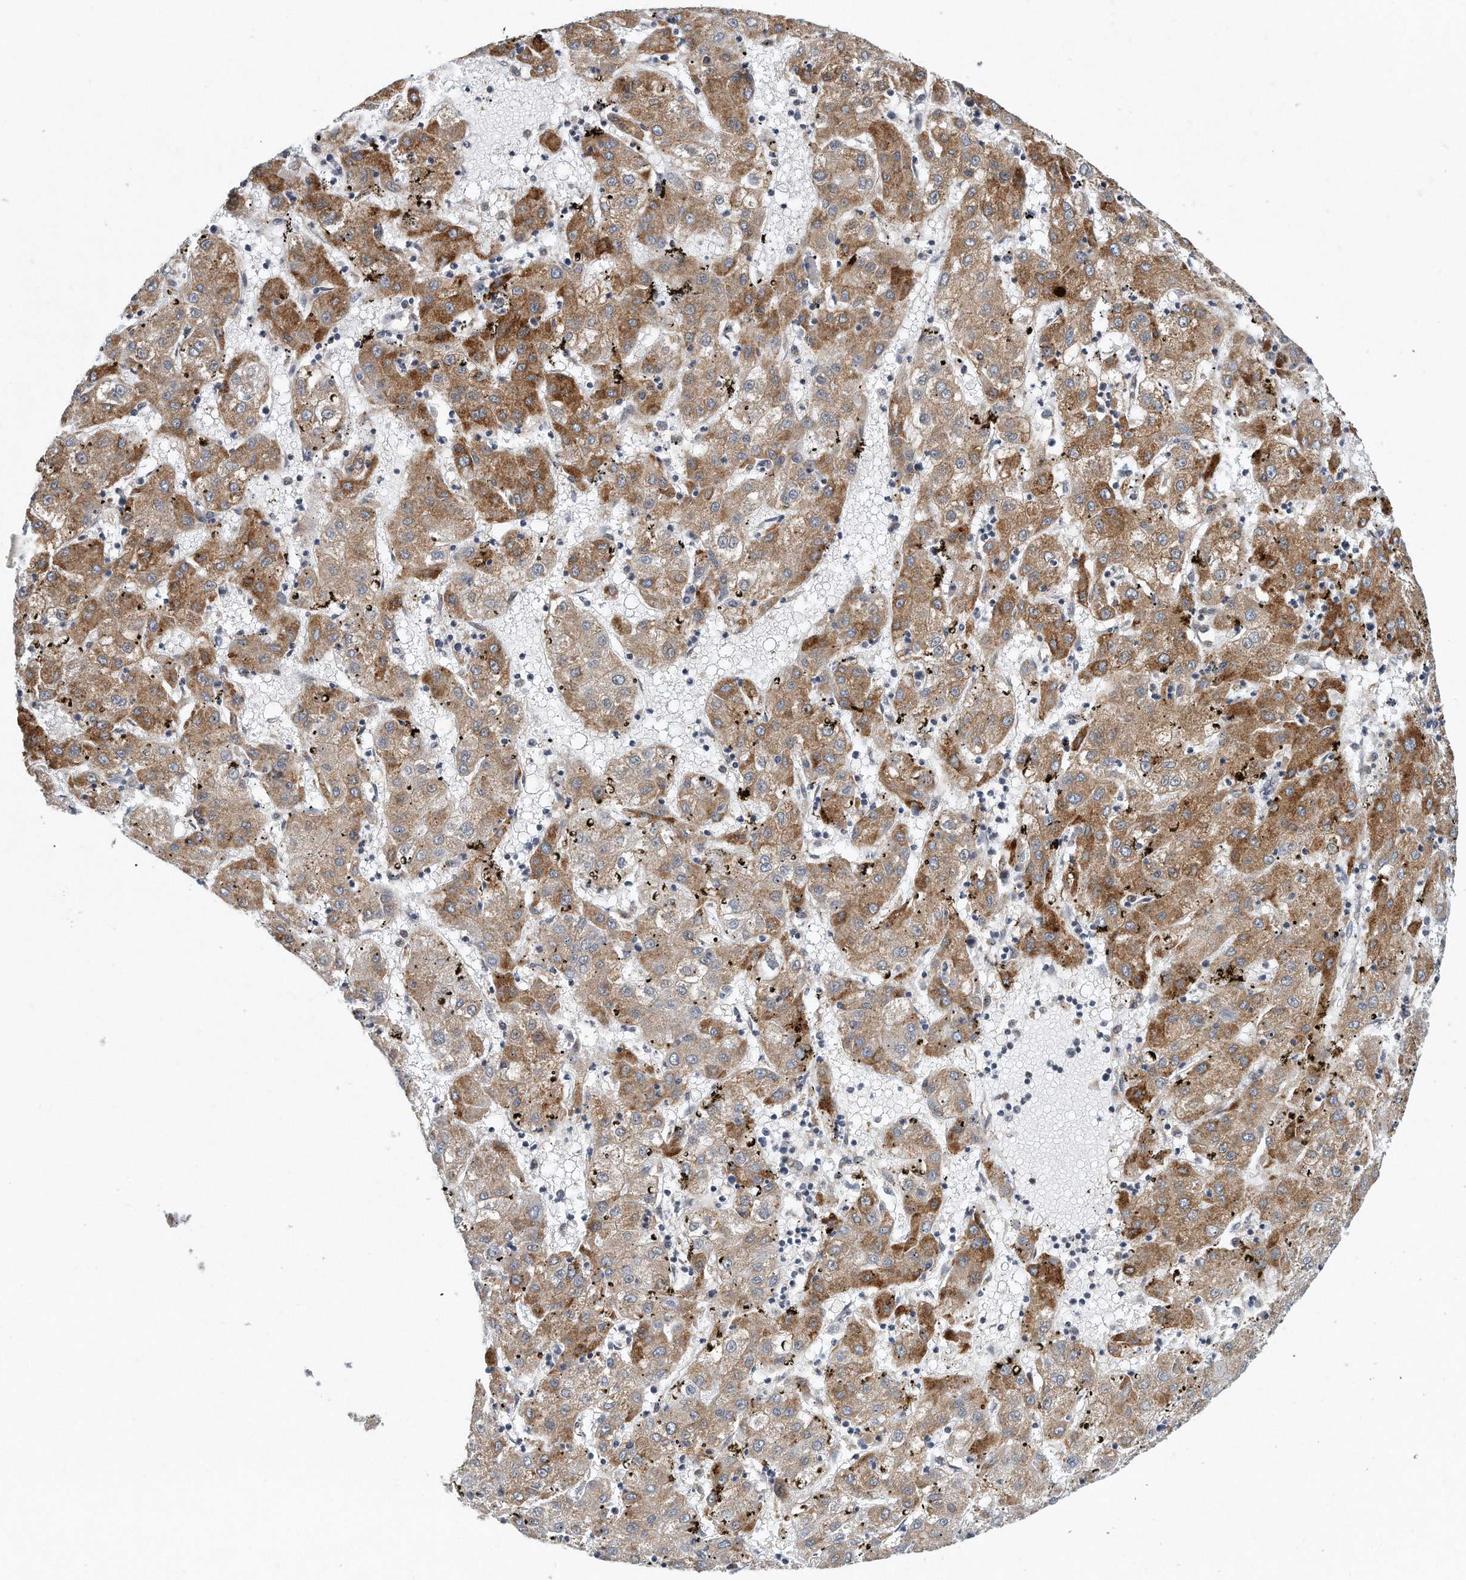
{"staining": {"intensity": "moderate", "quantity": ">75%", "location": "cytoplasmic/membranous"}, "tissue": "liver cancer", "cell_type": "Tumor cells", "image_type": "cancer", "snomed": [{"axis": "morphology", "description": "Carcinoma, Hepatocellular, NOS"}, {"axis": "topography", "description": "Liver"}], "caption": "The photomicrograph shows a brown stain indicating the presence of a protein in the cytoplasmic/membranous of tumor cells in liver hepatocellular carcinoma.", "gene": "VLDLR", "patient": {"sex": "male", "age": 72}}